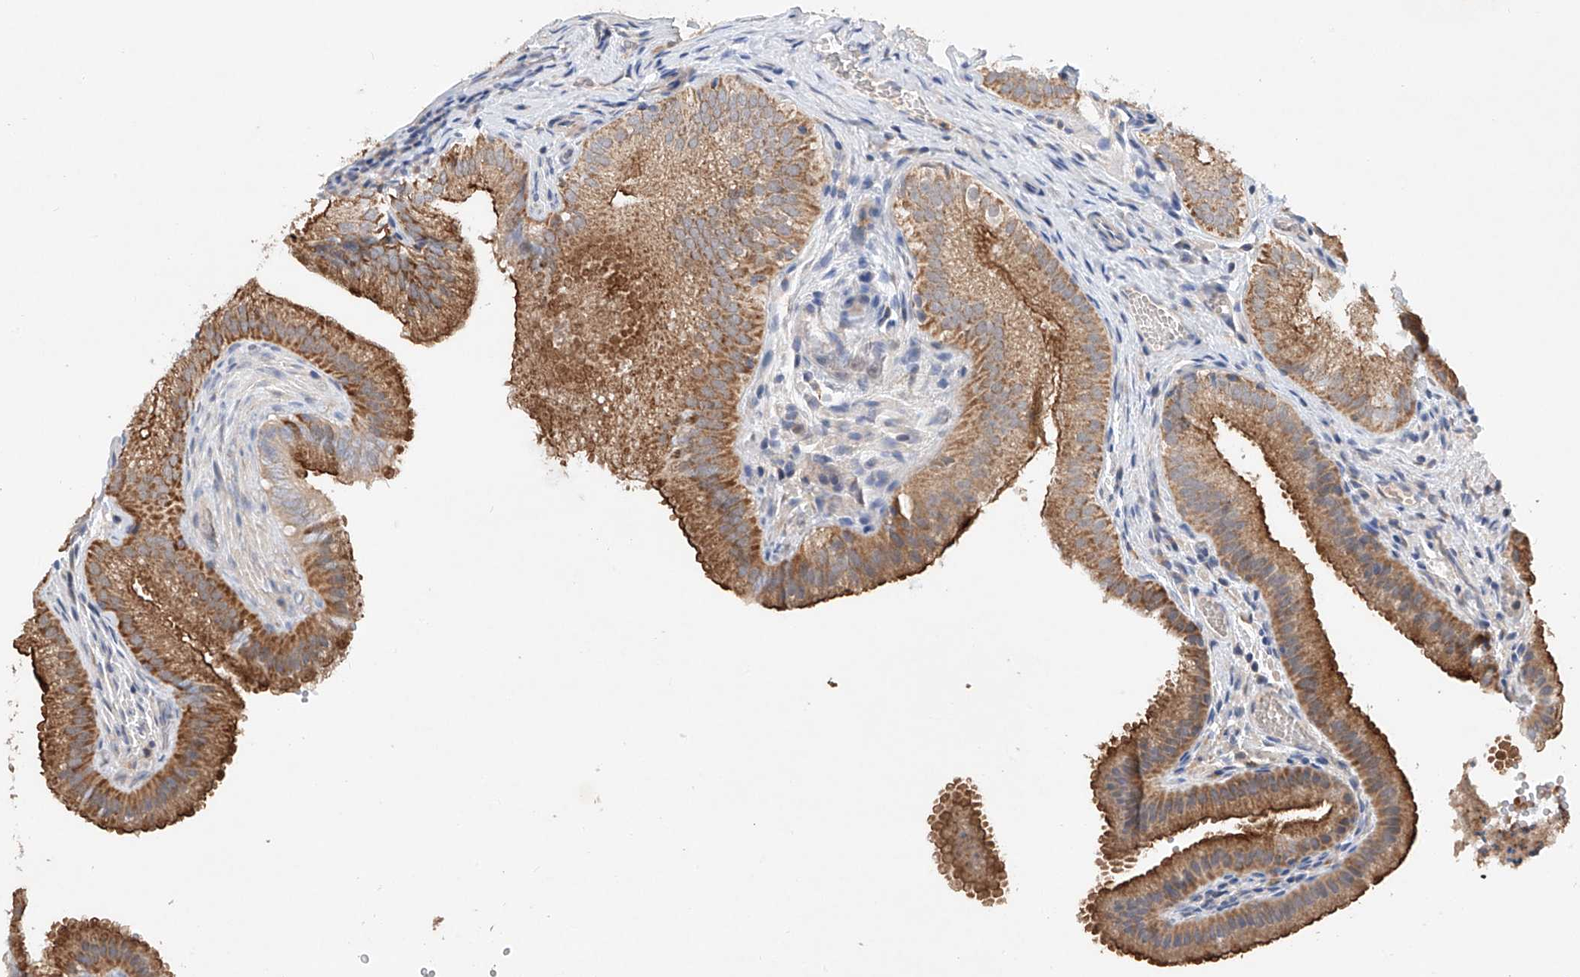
{"staining": {"intensity": "strong", "quantity": ">75%", "location": "cytoplasmic/membranous"}, "tissue": "gallbladder", "cell_type": "Glandular cells", "image_type": "normal", "snomed": [{"axis": "morphology", "description": "Normal tissue, NOS"}, {"axis": "topography", "description": "Gallbladder"}], "caption": "Strong cytoplasmic/membranous positivity is present in about >75% of glandular cells in benign gallbladder. Using DAB (brown) and hematoxylin (blue) stains, captured at high magnification using brightfield microscopy.", "gene": "GPC4", "patient": {"sex": "female", "age": 30}}